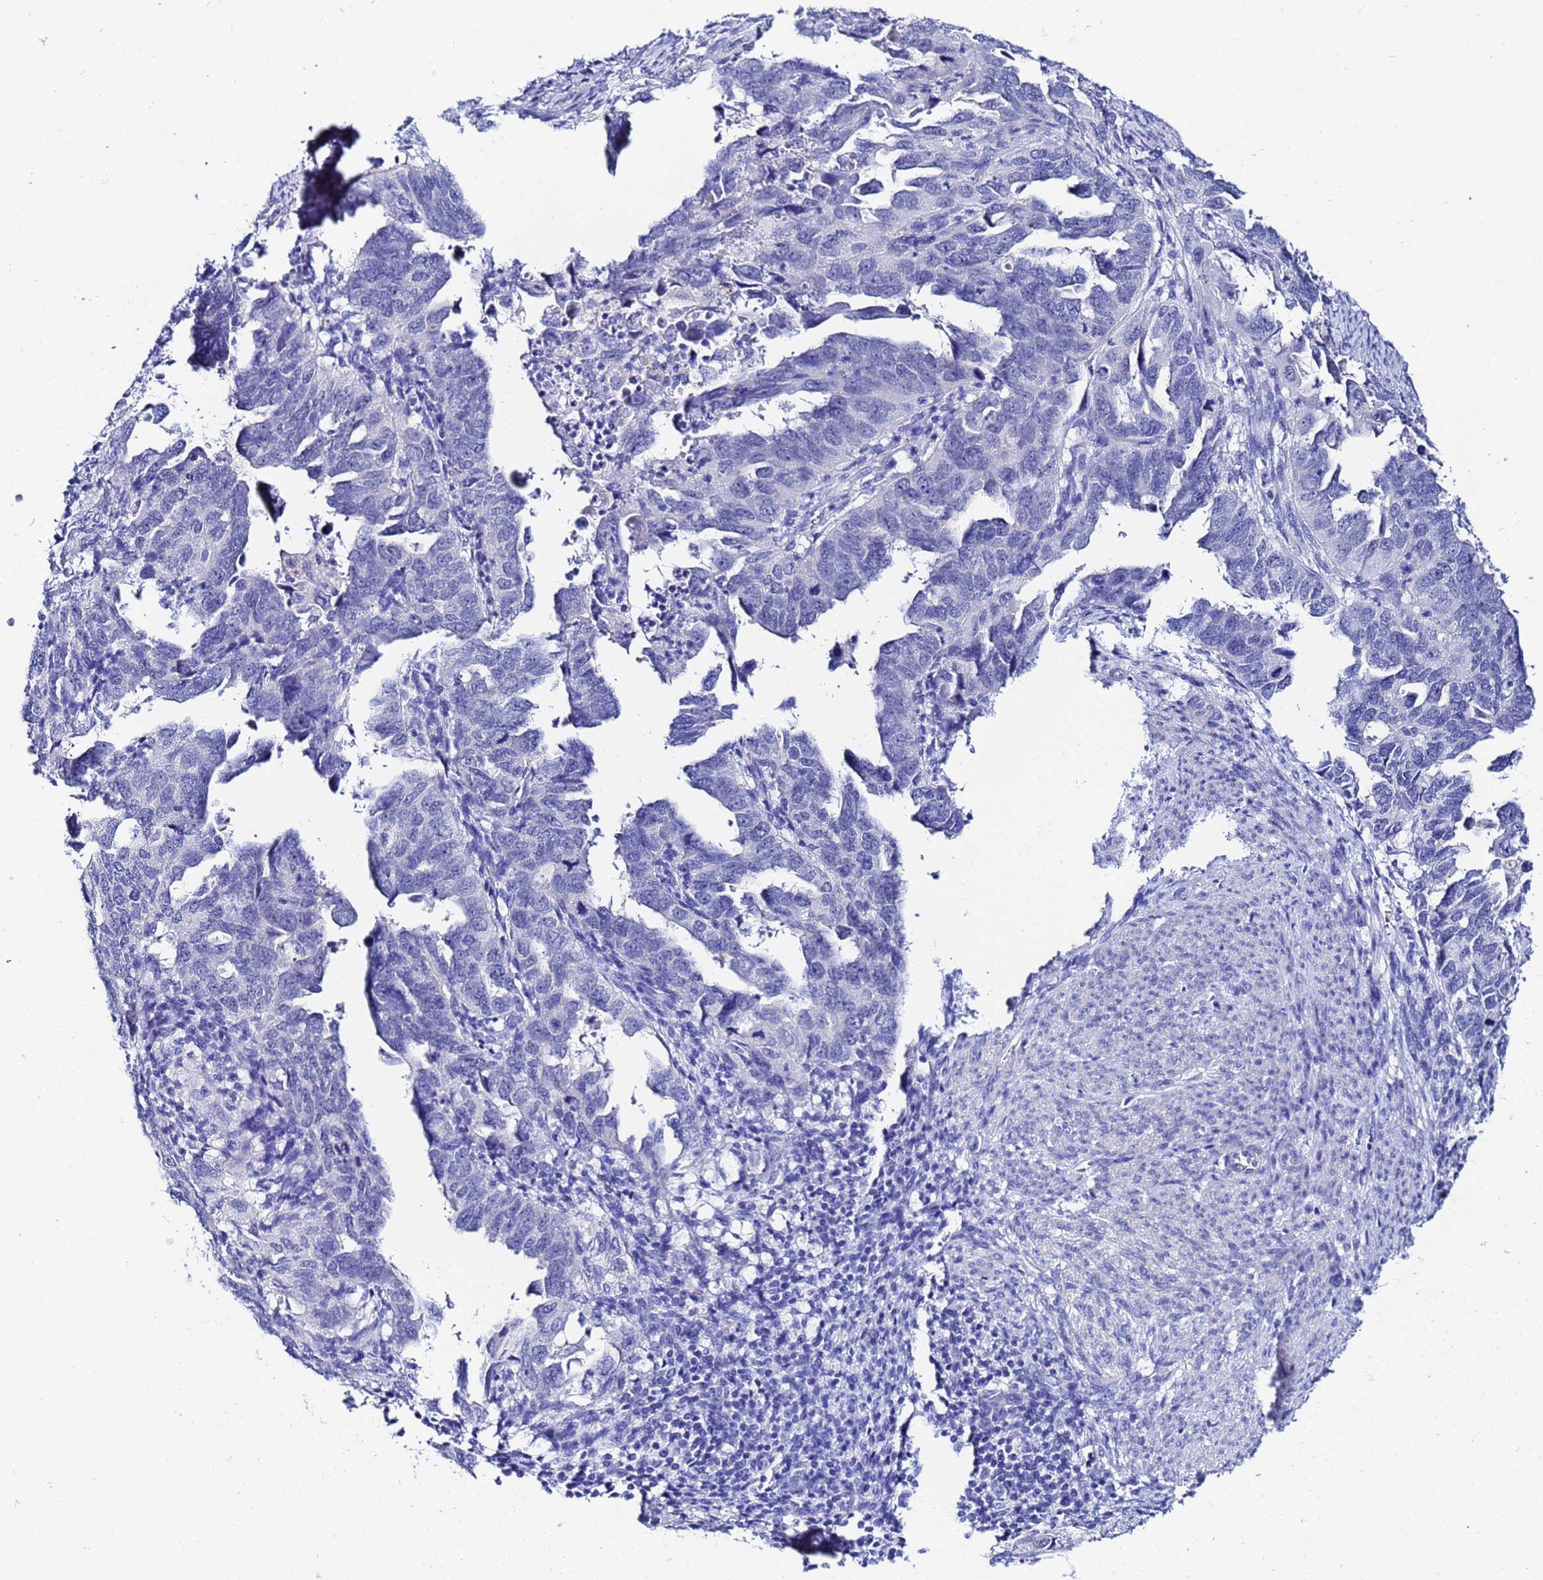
{"staining": {"intensity": "negative", "quantity": "none", "location": "none"}, "tissue": "endometrial cancer", "cell_type": "Tumor cells", "image_type": "cancer", "snomed": [{"axis": "morphology", "description": "Adenocarcinoma, NOS"}, {"axis": "topography", "description": "Endometrium"}], "caption": "Photomicrograph shows no significant protein staining in tumor cells of adenocarcinoma (endometrial).", "gene": "ZNF26", "patient": {"sex": "female", "age": 65}}